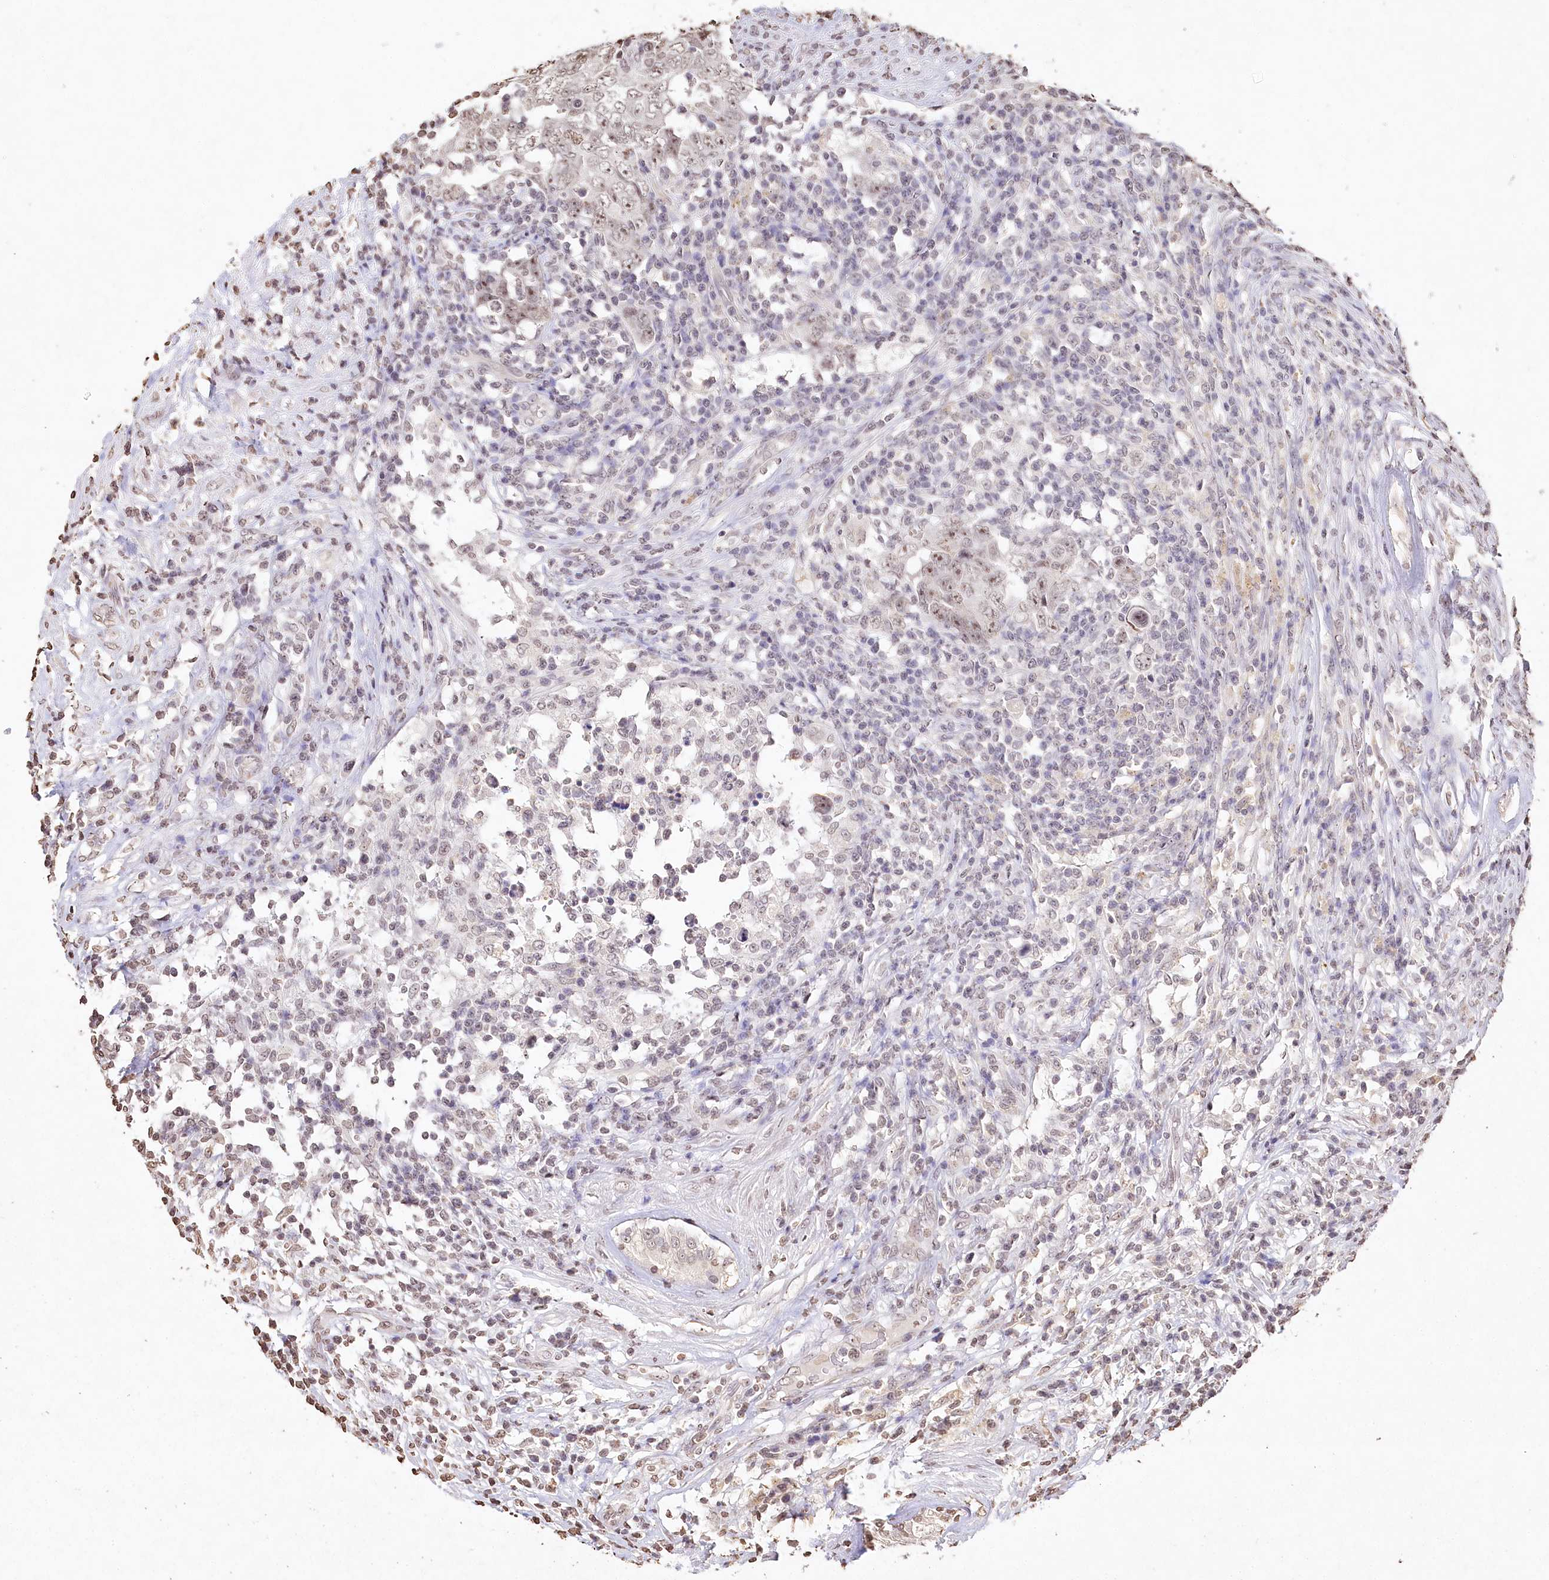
{"staining": {"intensity": "weak", "quantity": "25%-75%", "location": "nuclear"}, "tissue": "testis cancer", "cell_type": "Tumor cells", "image_type": "cancer", "snomed": [{"axis": "morphology", "description": "Carcinoma, Embryonal, NOS"}, {"axis": "topography", "description": "Testis"}], "caption": "Testis cancer (embryonal carcinoma) was stained to show a protein in brown. There is low levels of weak nuclear expression in approximately 25%-75% of tumor cells.", "gene": "DMXL1", "patient": {"sex": "male", "age": 26}}